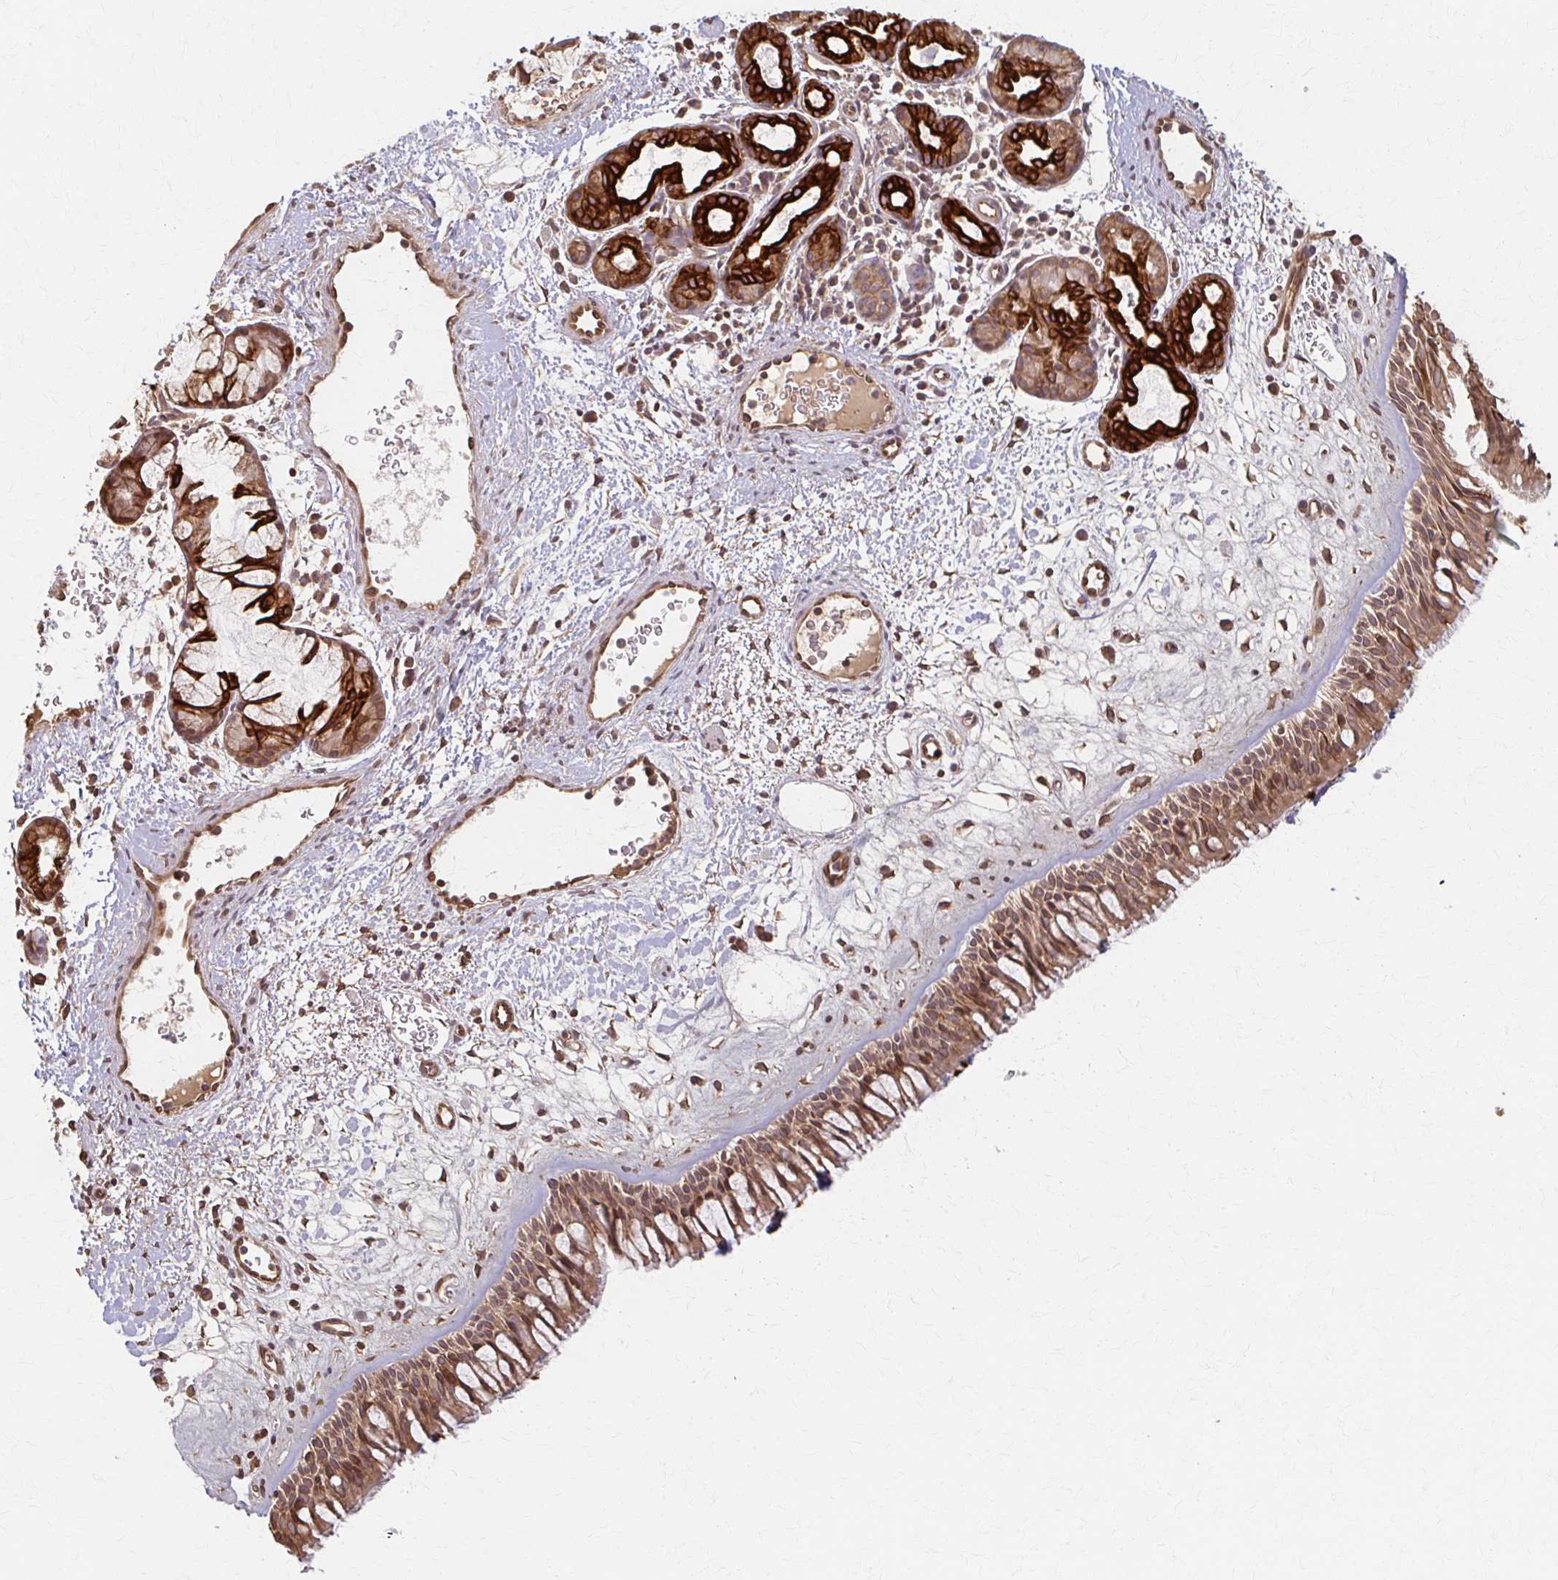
{"staining": {"intensity": "moderate", "quantity": ">75%", "location": "cytoplasmic/membranous"}, "tissue": "nasopharynx", "cell_type": "Respiratory epithelial cells", "image_type": "normal", "snomed": [{"axis": "morphology", "description": "Normal tissue, NOS"}, {"axis": "topography", "description": "Nasopharynx"}], "caption": "A high-resolution micrograph shows immunohistochemistry (IHC) staining of normal nasopharynx, which displays moderate cytoplasmic/membranous positivity in about >75% of respiratory epithelial cells.", "gene": "ARHGAP35", "patient": {"sex": "male", "age": 65}}